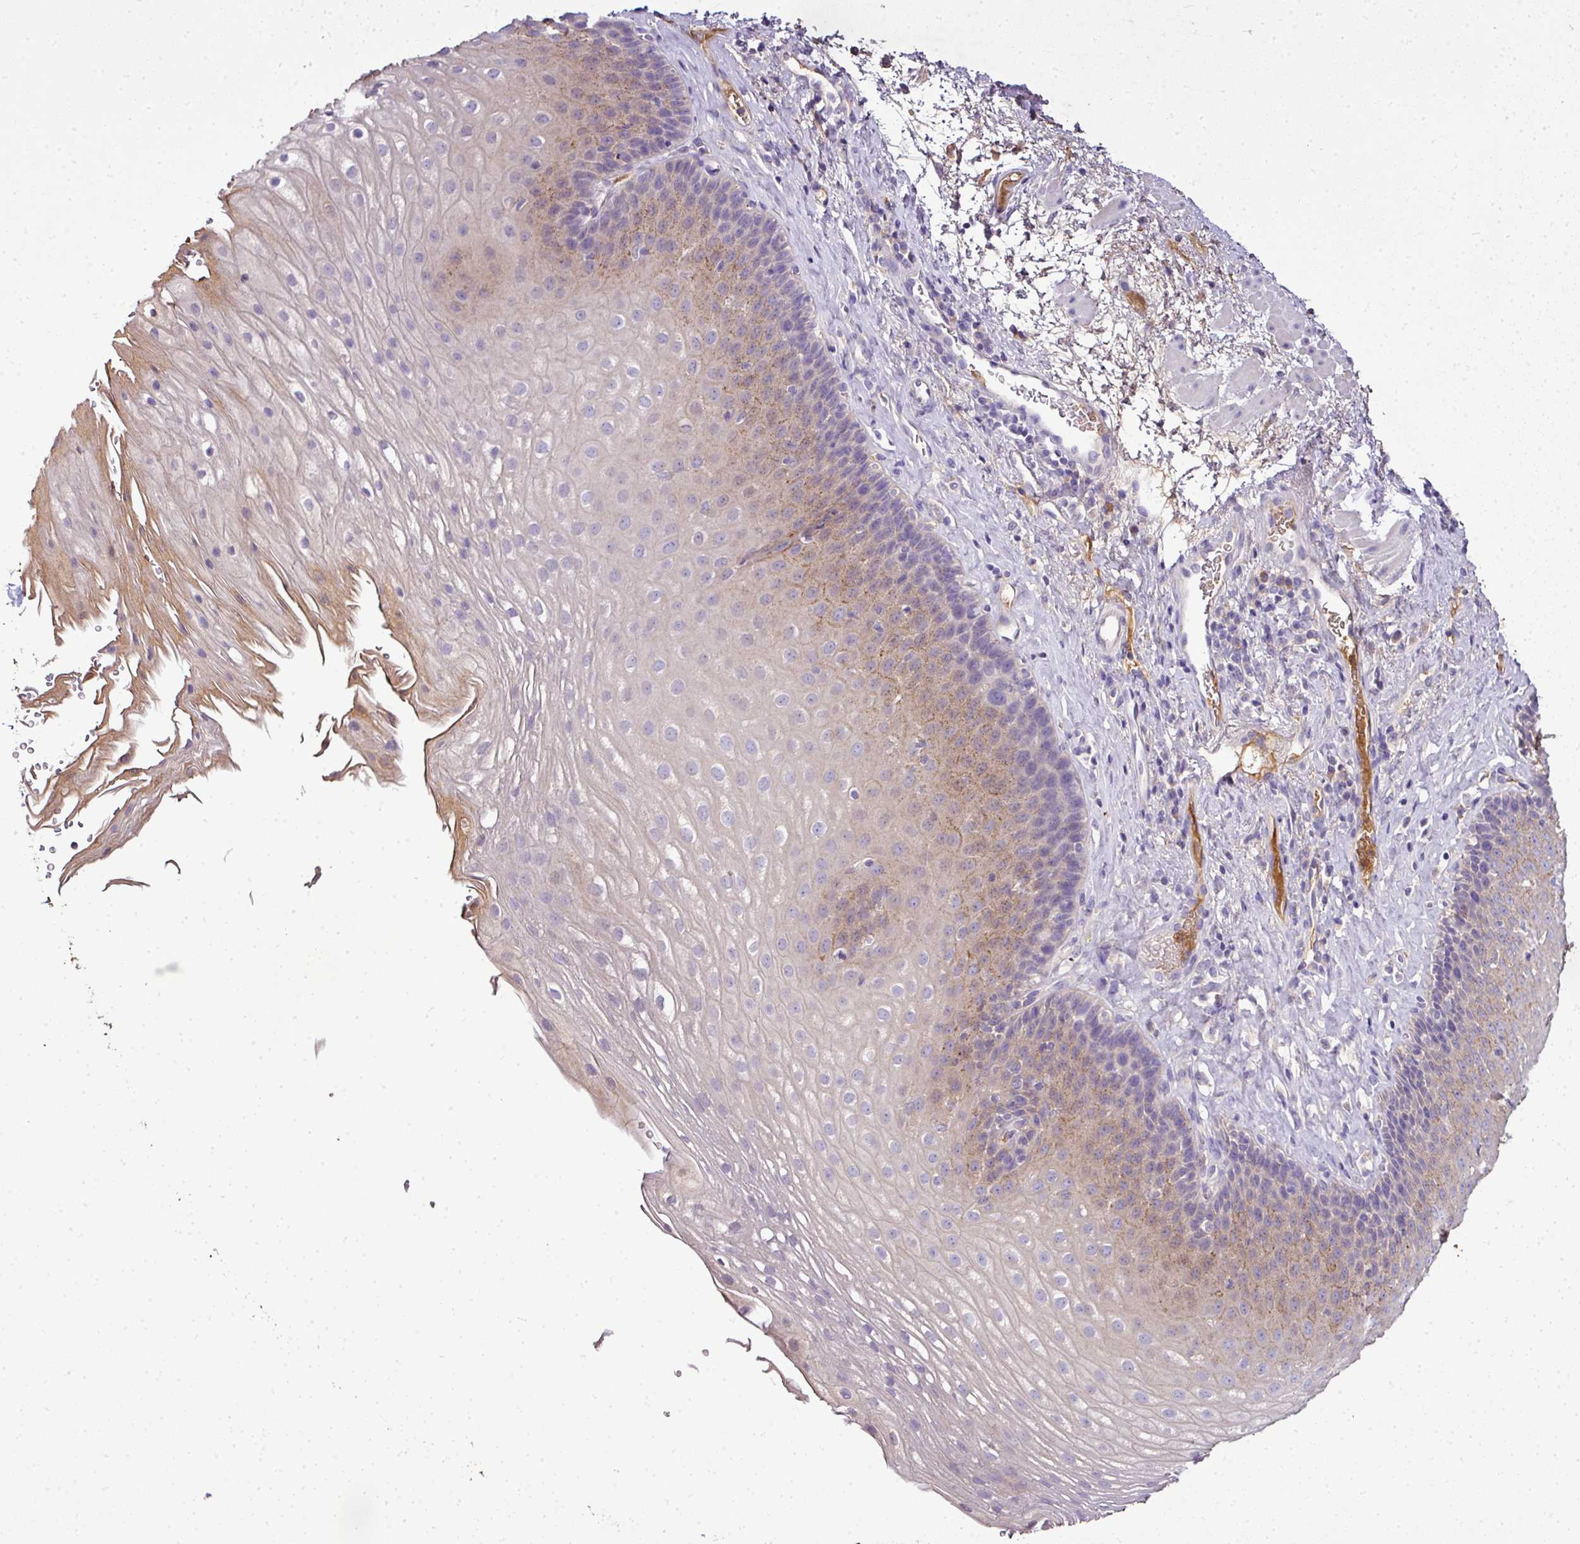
{"staining": {"intensity": "moderate", "quantity": "<25%", "location": "cytoplasmic/membranous"}, "tissue": "esophagus", "cell_type": "Squamous epithelial cells", "image_type": "normal", "snomed": [{"axis": "morphology", "description": "Normal tissue, NOS"}, {"axis": "topography", "description": "Esophagus"}], "caption": "Immunohistochemistry of unremarkable esophagus displays low levels of moderate cytoplasmic/membranous expression in about <25% of squamous epithelial cells. Immunohistochemistry stains the protein of interest in brown and the nuclei are stained blue.", "gene": "CAB39L", "patient": {"sex": "female", "age": 66}}